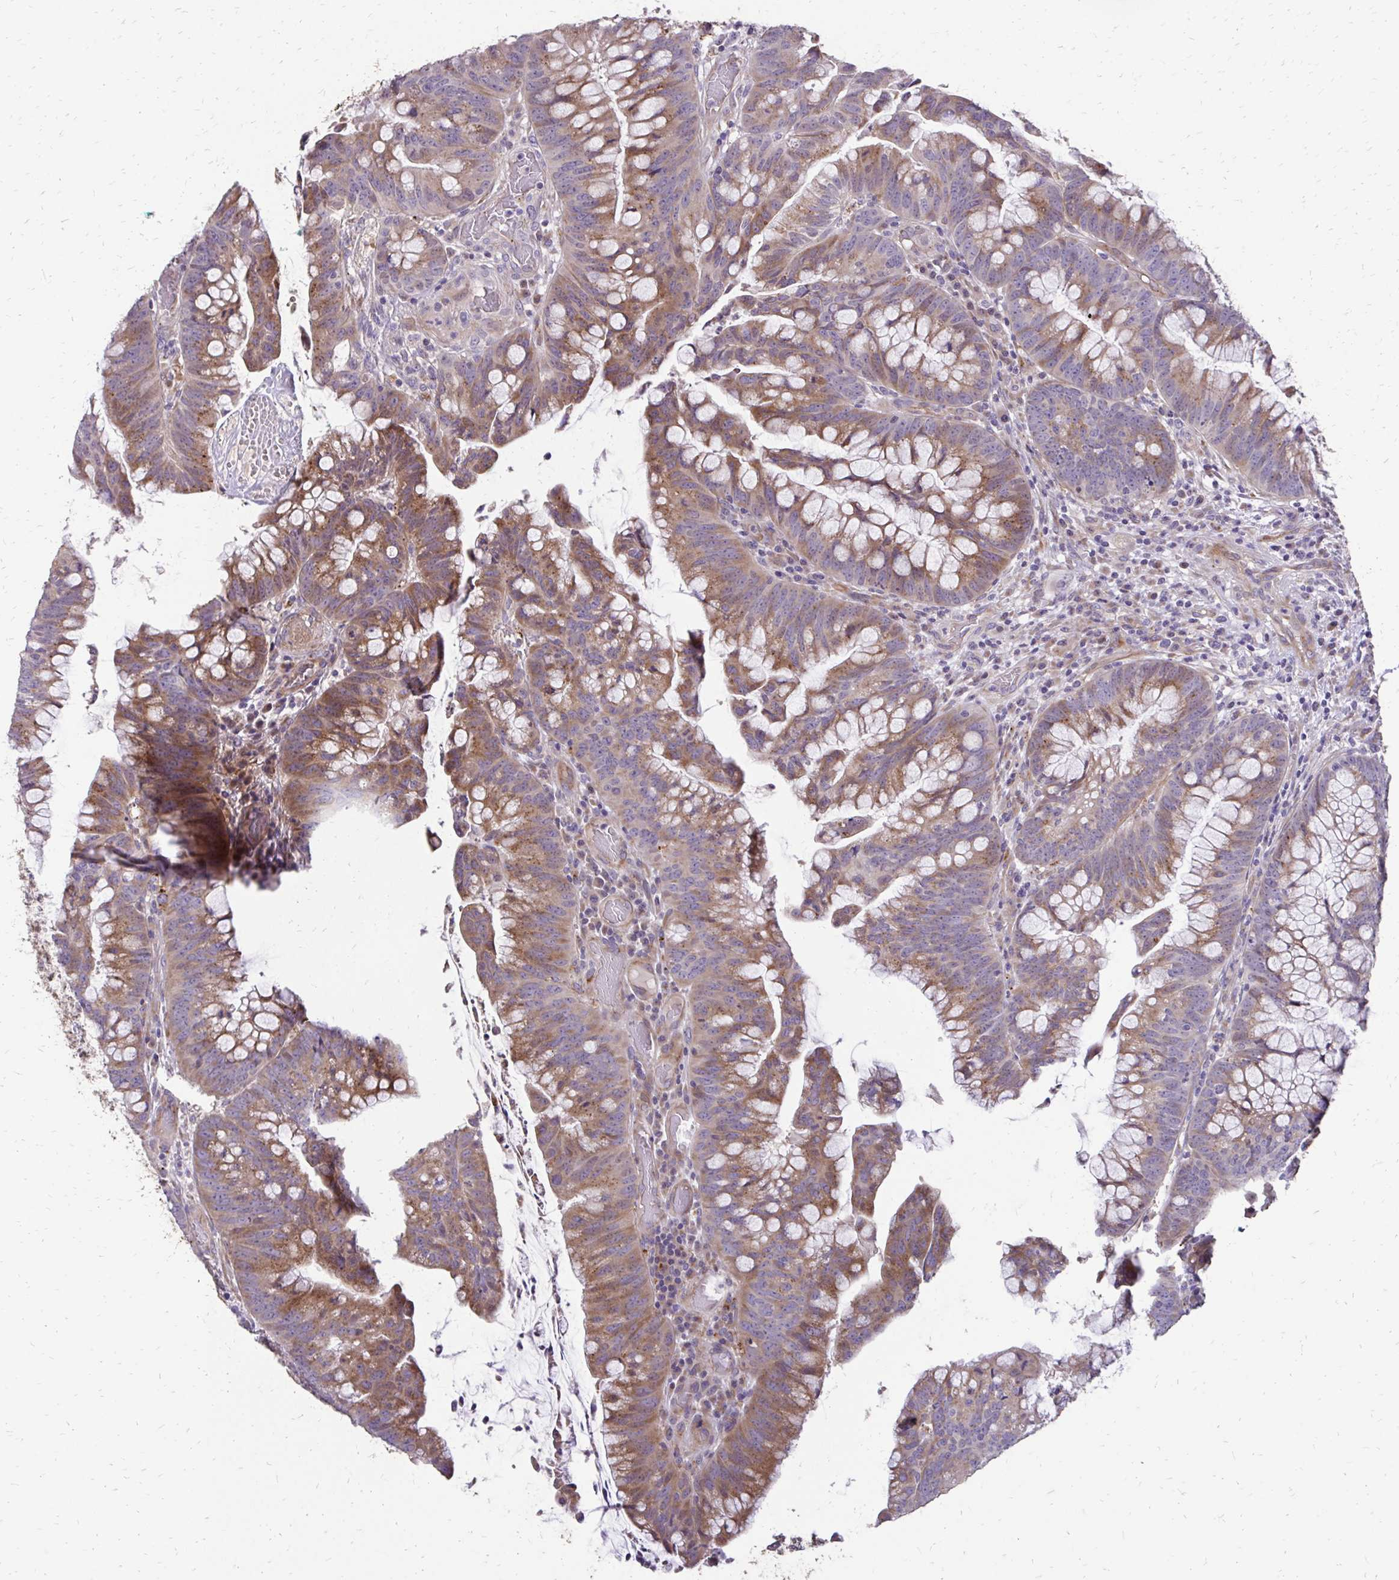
{"staining": {"intensity": "moderate", "quantity": ">75%", "location": "cytoplasmic/membranous"}, "tissue": "colorectal cancer", "cell_type": "Tumor cells", "image_type": "cancer", "snomed": [{"axis": "morphology", "description": "Adenocarcinoma, NOS"}, {"axis": "topography", "description": "Colon"}], "caption": "Tumor cells exhibit moderate cytoplasmic/membranous expression in approximately >75% of cells in adenocarcinoma (colorectal).", "gene": "MYORG", "patient": {"sex": "male", "age": 62}}